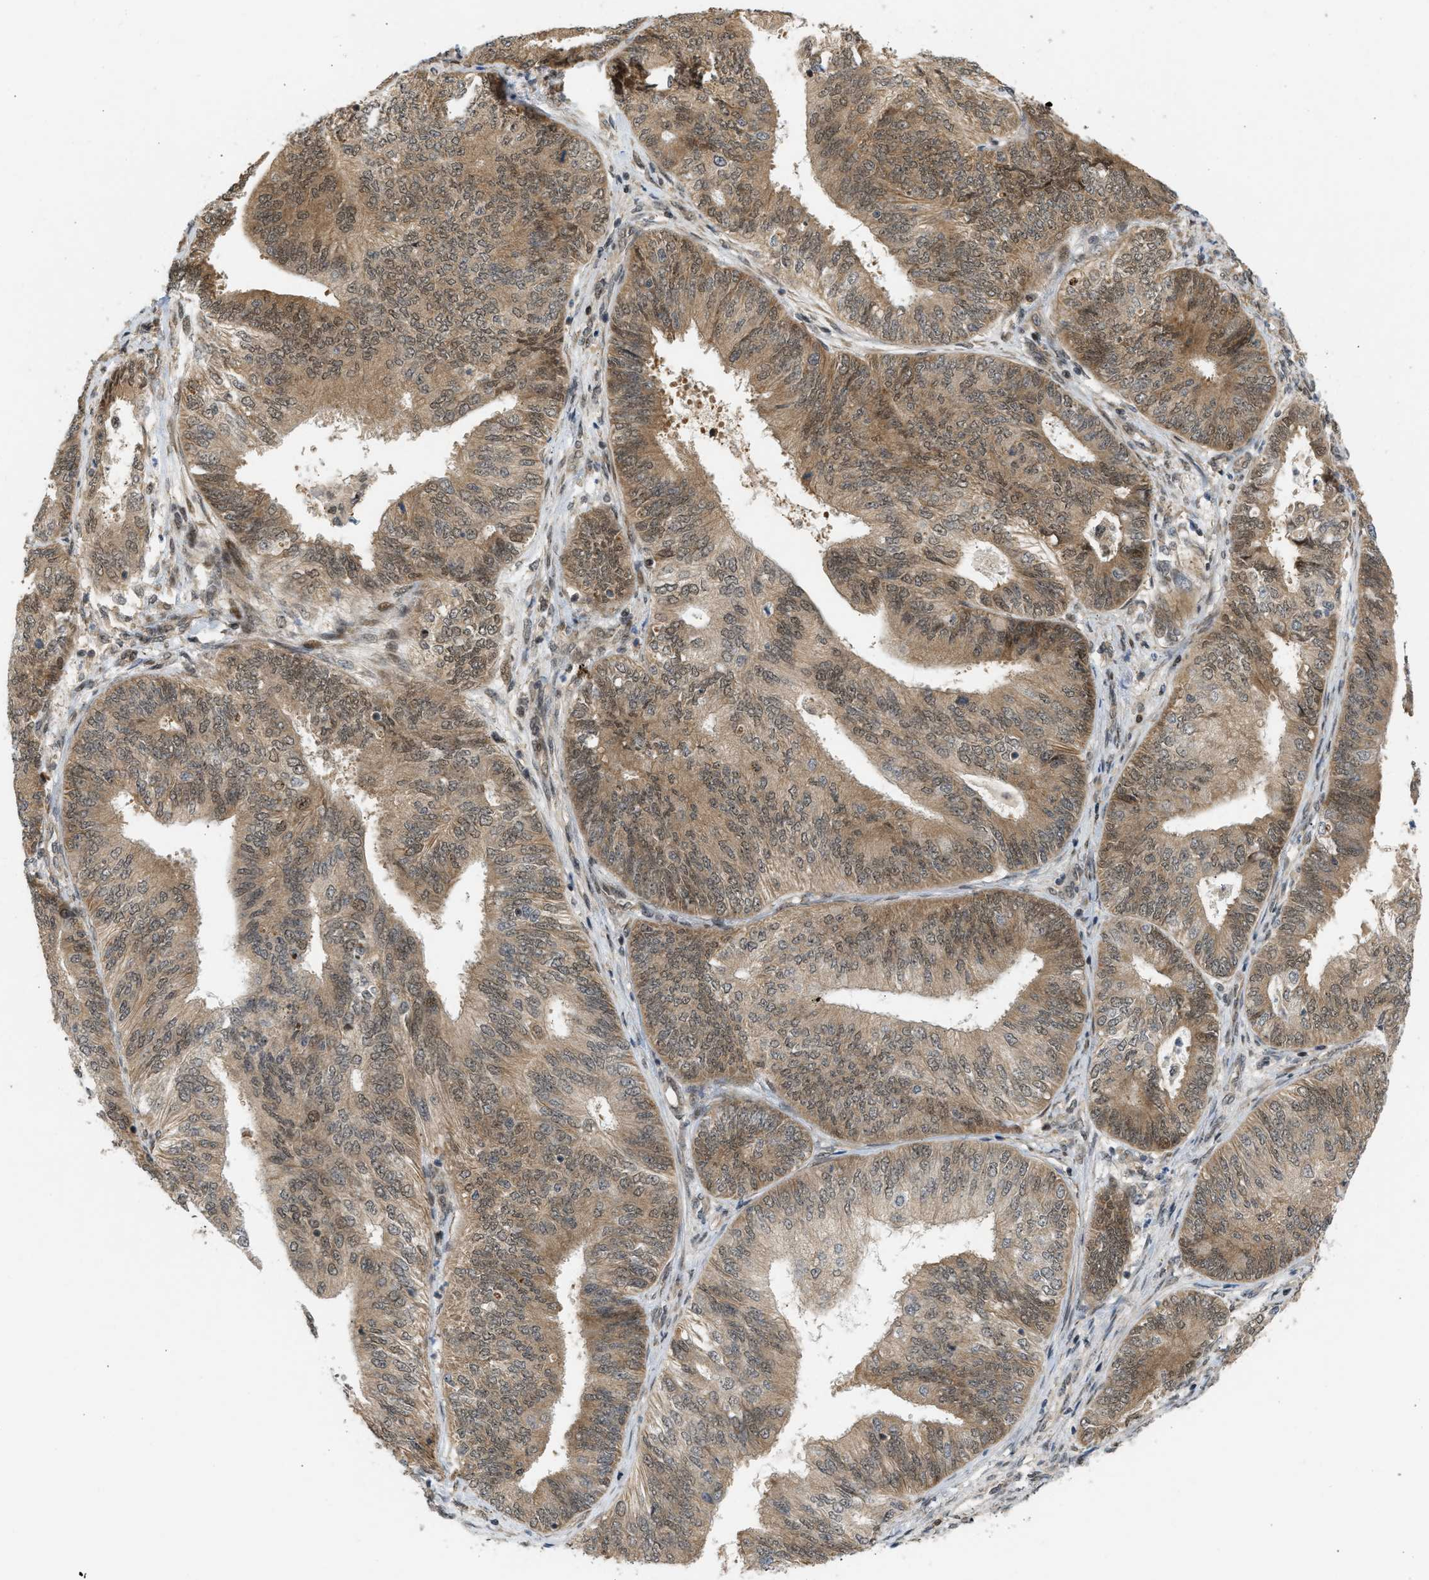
{"staining": {"intensity": "moderate", "quantity": ">75%", "location": "cytoplasmic/membranous"}, "tissue": "endometrial cancer", "cell_type": "Tumor cells", "image_type": "cancer", "snomed": [{"axis": "morphology", "description": "Adenocarcinoma, NOS"}, {"axis": "topography", "description": "Endometrium"}], "caption": "Endometrial cancer (adenocarcinoma) tissue exhibits moderate cytoplasmic/membranous expression in about >75% of tumor cells", "gene": "BAG1", "patient": {"sex": "female", "age": 58}}